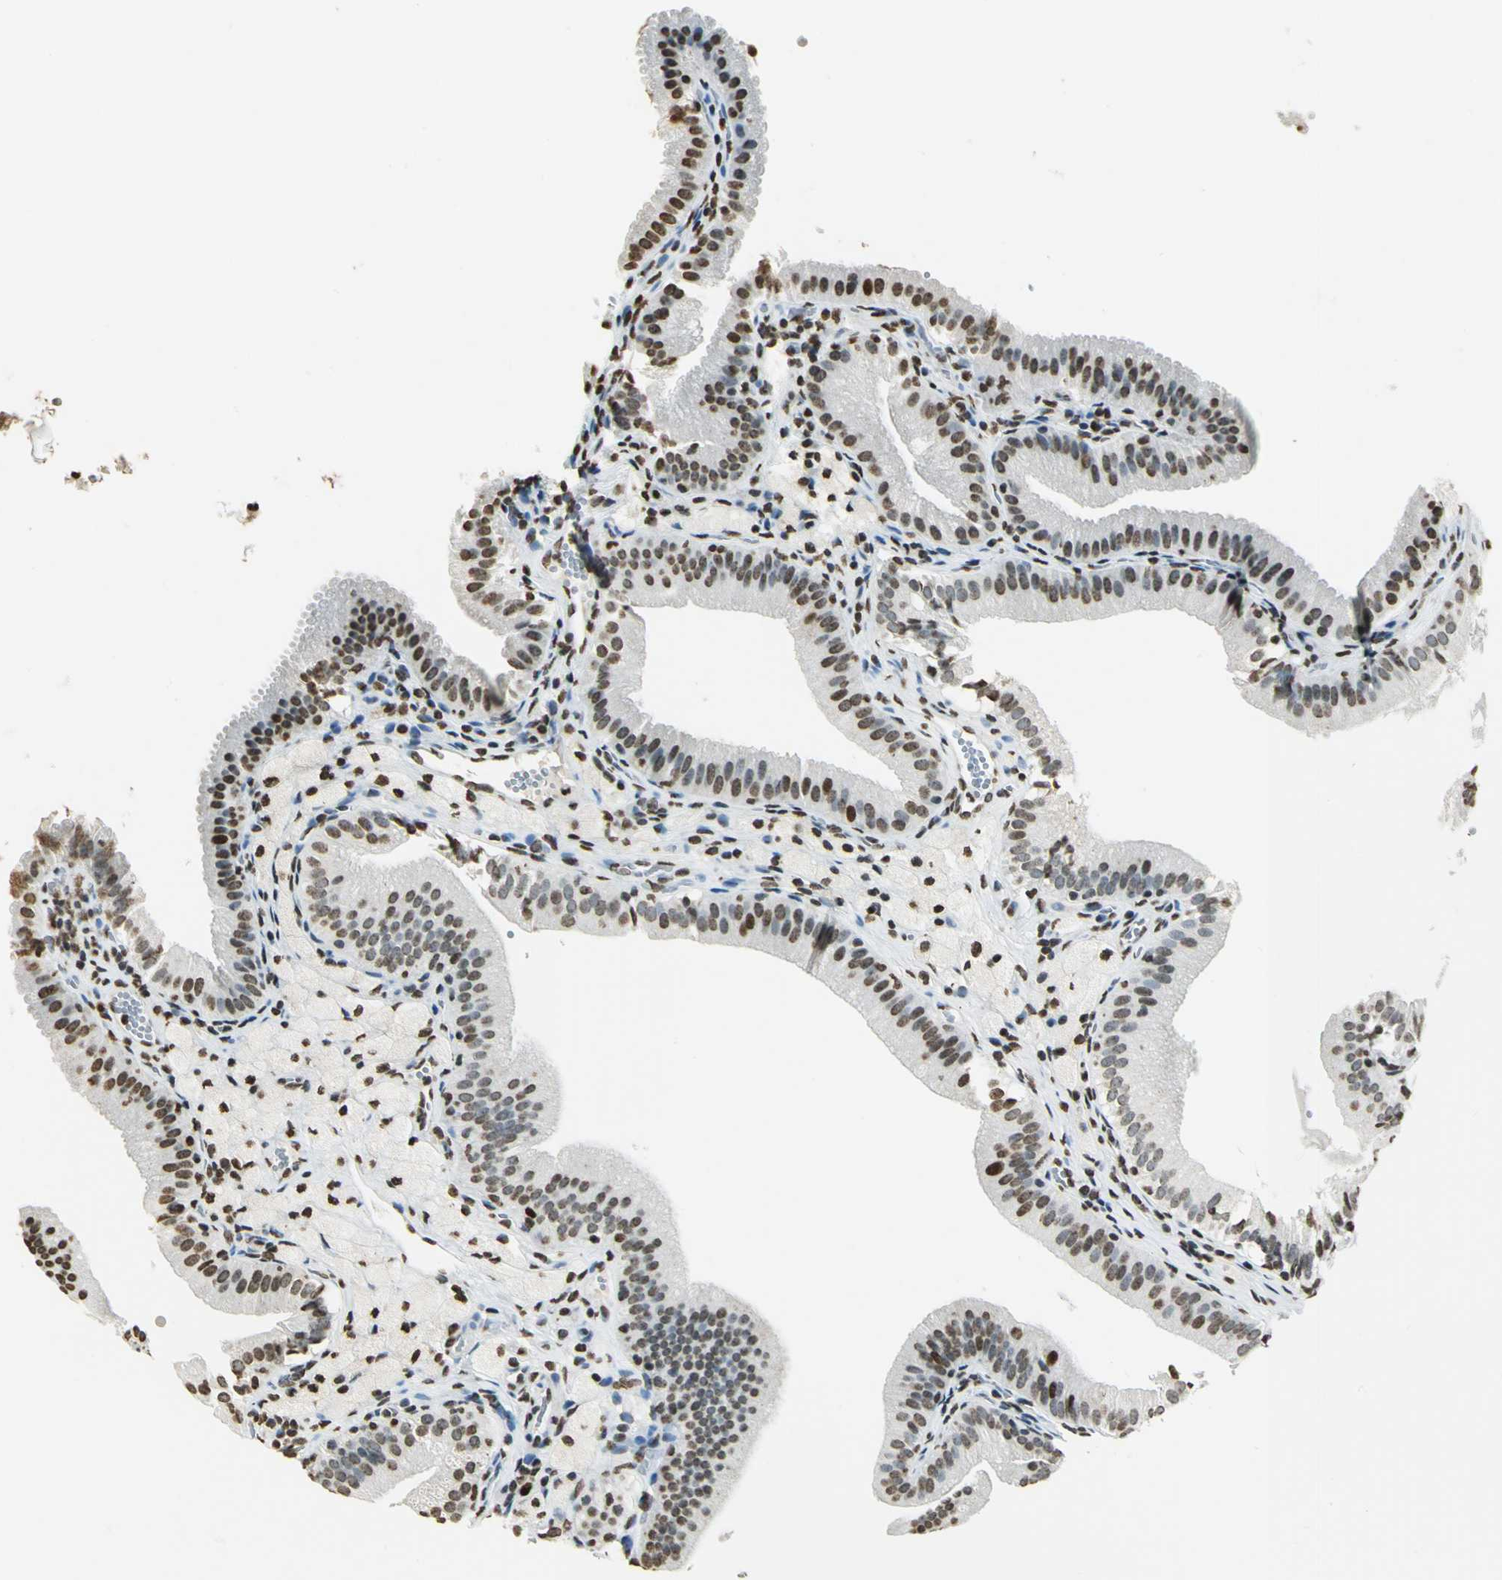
{"staining": {"intensity": "strong", "quantity": ">75%", "location": "nuclear"}, "tissue": "gallbladder", "cell_type": "Glandular cells", "image_type": "normal", "snomed": [{"axis": "morphology", "description": "Normal tissue, NOS"}, {"axis": "topography", "description": "Gallbladder"}], "caption": "High-power microscopy captured an IHC image of unremarkable gallbladder, revealing strong nuclear expression in approximately >75% of glandular cells.", "gene": "MCM4", "patient": {"sex": "female", "age": 24}}